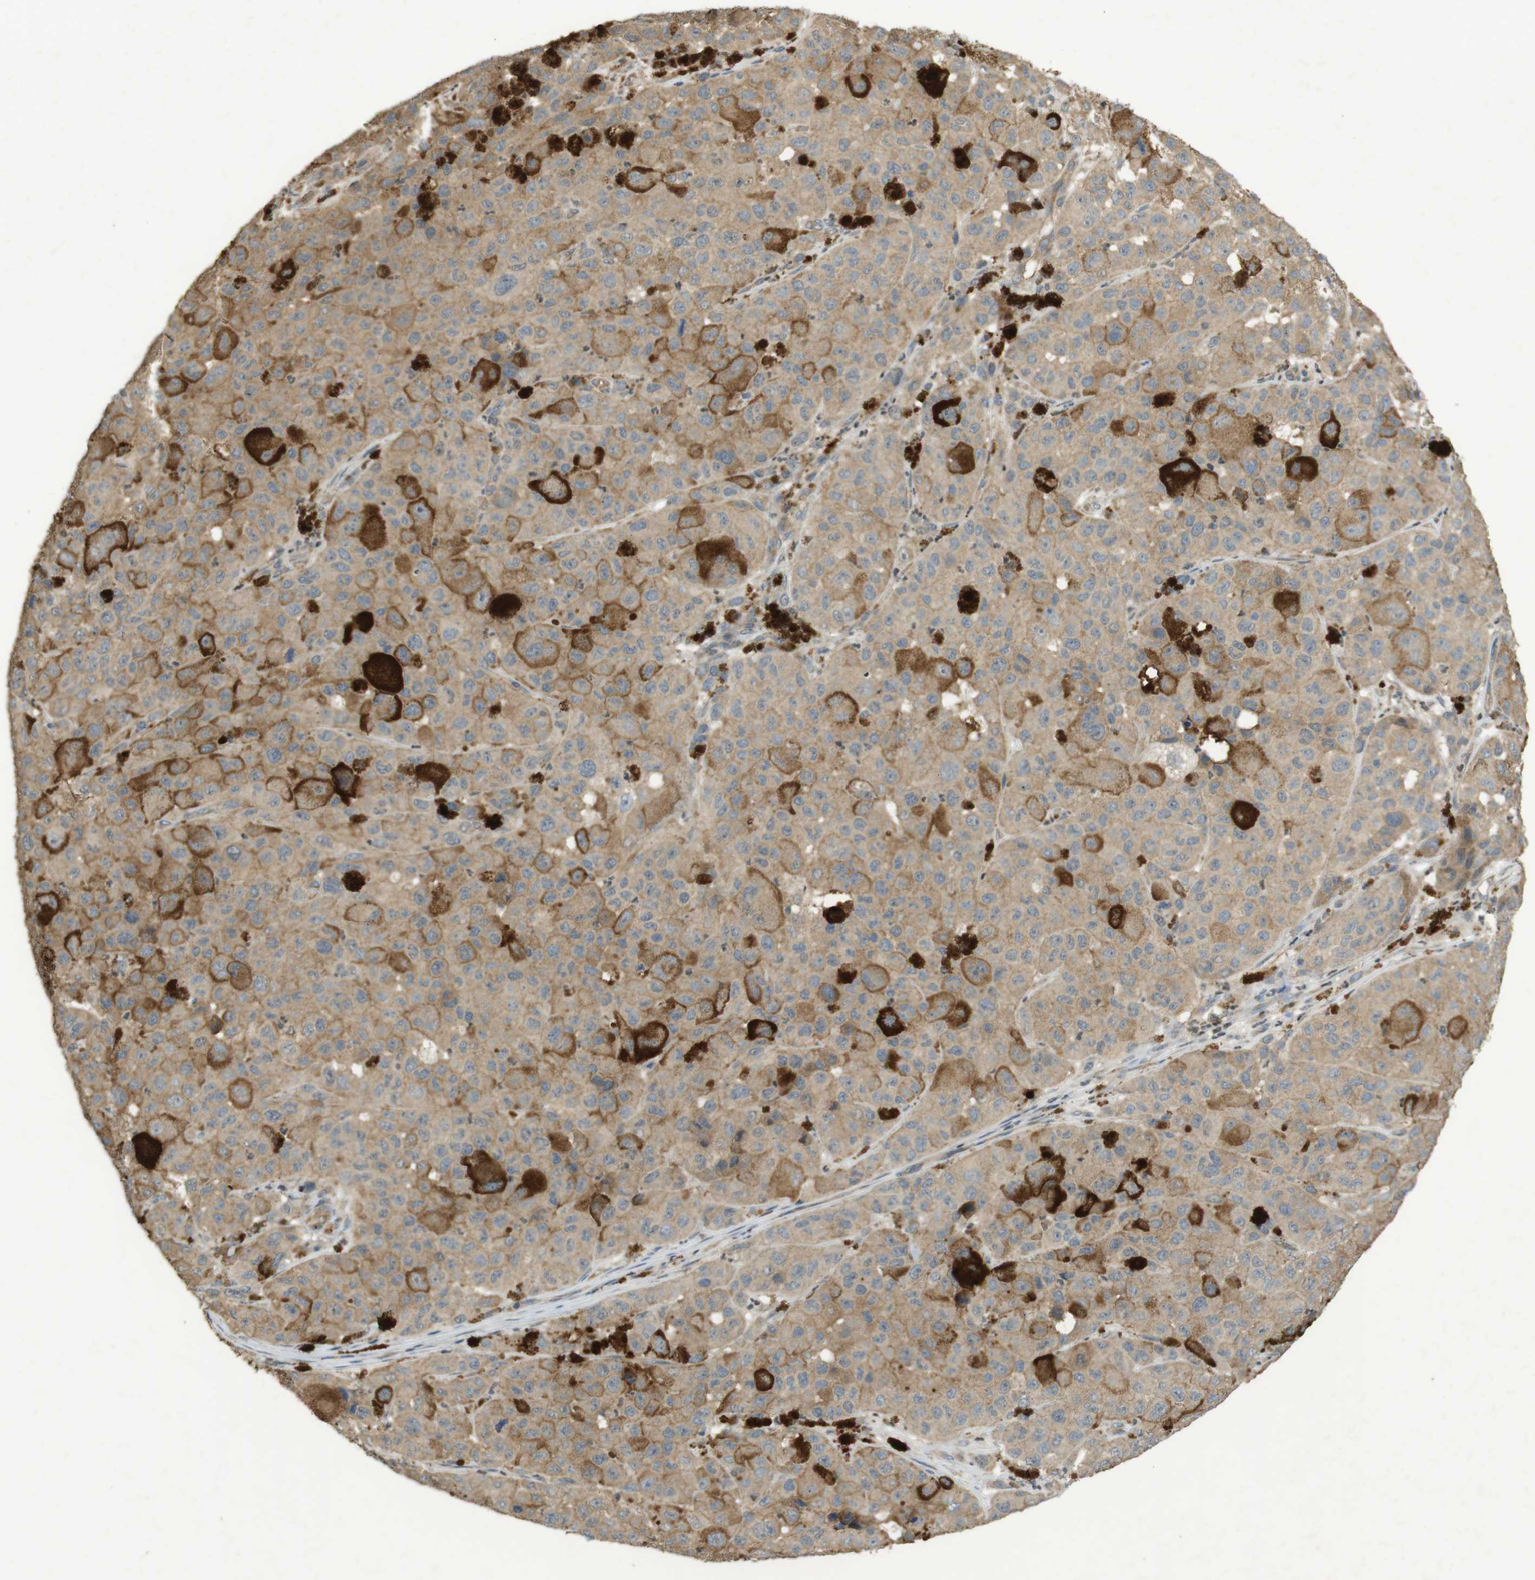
{"staining": {"intensity": "weak", "quantity": "25%-75%", "location": "cytoplasmic/membranous"}, "tissue": "melanoma", "cell_type": "Tumor cells", "image_type": "cancer", "snomed": [{"axis": "morphology", "description": "Malignant melanoma, NOS"}, {"axis": "topography", "description": "Skin"}], "caption": "Brown immunohistochemical staining in human melanoma displays weak cytoplasmic/membranous expression in approximately 25%-75% of tumor cells. Using DAB (brown) and hematoxylin (blue) stains, captured at high magnification using brightfield microscopy.", "gene": "ZDHHC20", "patient": {"sex": "male", "age": 96}}